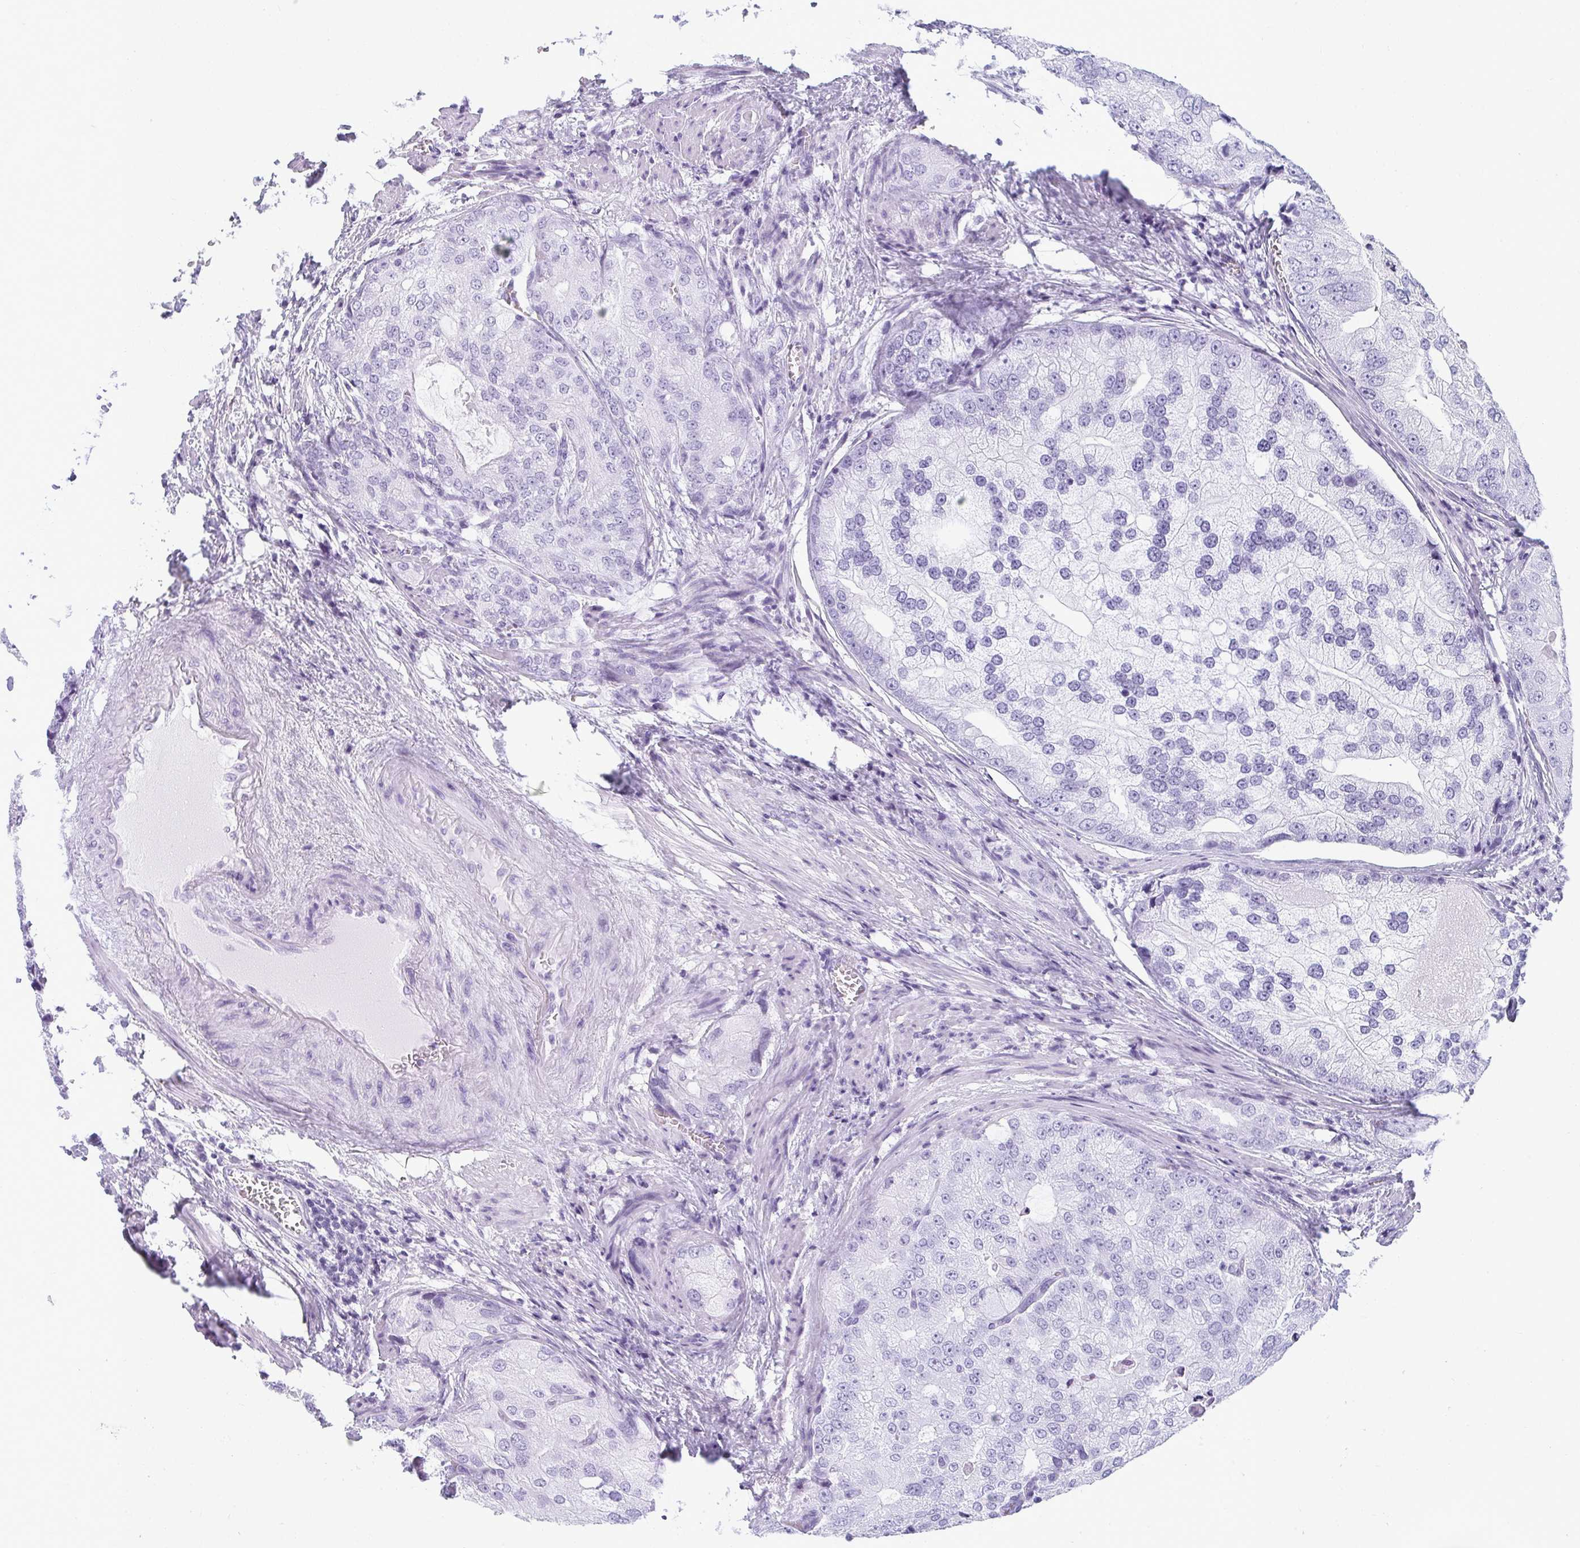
{"staining": {"intensity": "negative", "quantity": "none", "location": "none"}, "tissue": "prostate cancer", "cell_type": "Tumor cells", "image_type": "cancer", "snomed": [{"axis": "morphology", "description": "Adenocarcinoma, High grade"}, {"axis": "topography", "description": "Prostate"}], "caption": "This micrograph is of prostate adenocarcinoma (high-grade) stained with IHC to label a protein in brown with the nuclei are counter-stained blue. There is no positivity in tumor cells. (DAB (3,3'-diaminobenzidine) immunohistochemistry with hematoxylin counter stain).", "gene": "MOBP", "patient": {"sex": "male", "age": 70}}